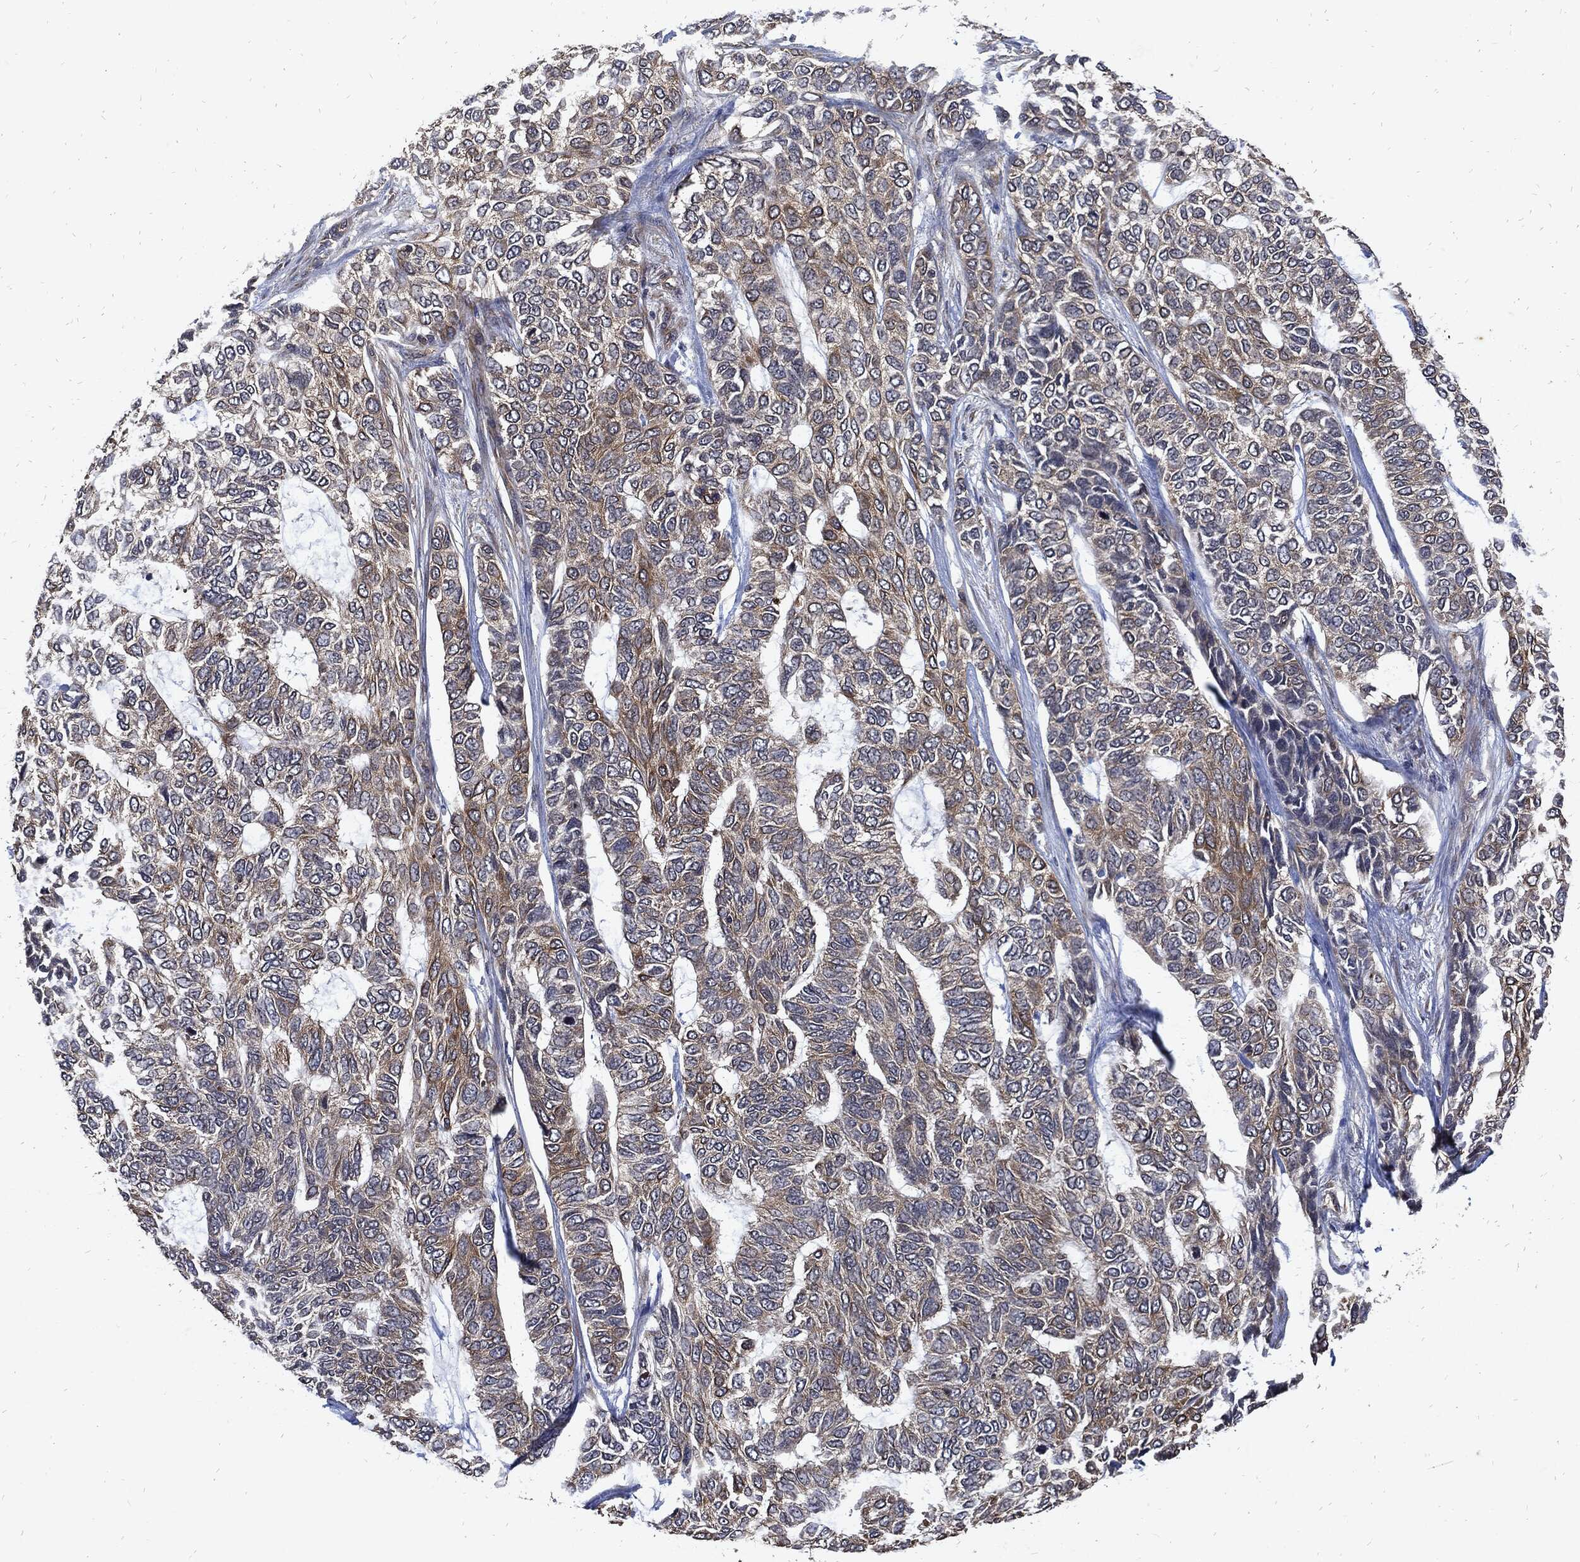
{"staining": {"intensity": "weak", "quantity": "25%-75%", "location": "cytoplasmic/membranous"}, "tissue": "skin cancer", "cell_type": "Tumor cells", "image_type": "cancer", "snomed": [{"axis": "morphology", "description": "Basal cell carcinoma"}, {"axis": "topography", "description": "Skin"}], "caption": "This micrograph exhibits basal cell carcinoma (skin) stained with immunohistochemistry (IHC) to label a protein in brown. The cytoplasmic/membranous of tumor cells show weak positivity for the protein. Nuclei are counter-stained blue.", "gene": "DCTN1", "patient": {"sex": "female", "age": 65}}